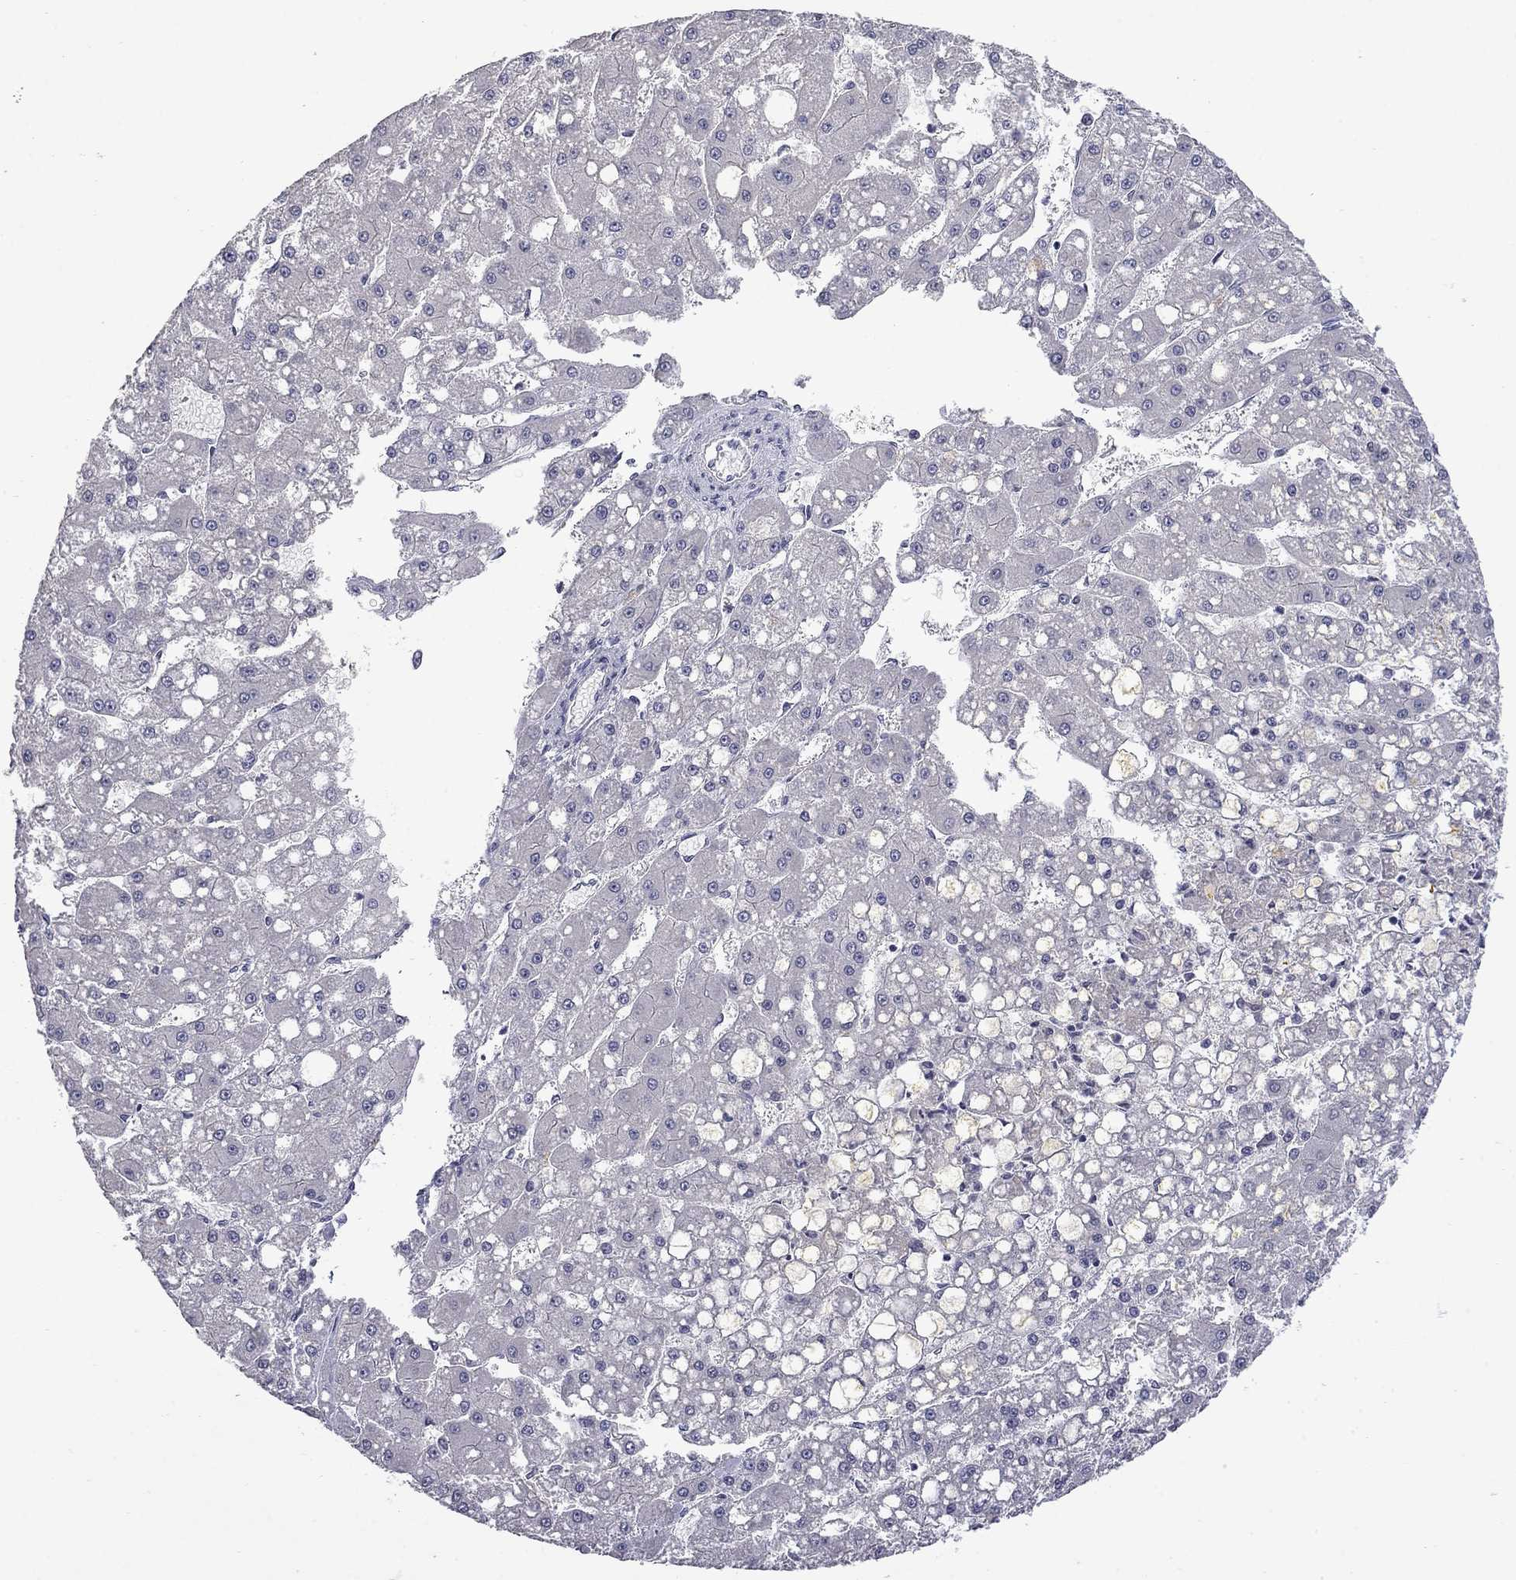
{"staining": {"intensity": "negative", "quantity": "none", "location": "none"}, "tissue": "liver cancer", "cell_type": "Tumor cells", "image_type": "cancer", "snomed": [{"axis": "morphology", "description": "Carcinoma, Hepatocellular, NOS"}, {"axis": "topography", "description": "Liver"}], "caption": "Histopathology image shows no protein staining in tumor cells of hepatocellular carcinoma (liver) tissue.", "gene": "SLC51A", "patient": {"sex": "male", "age": 67}}